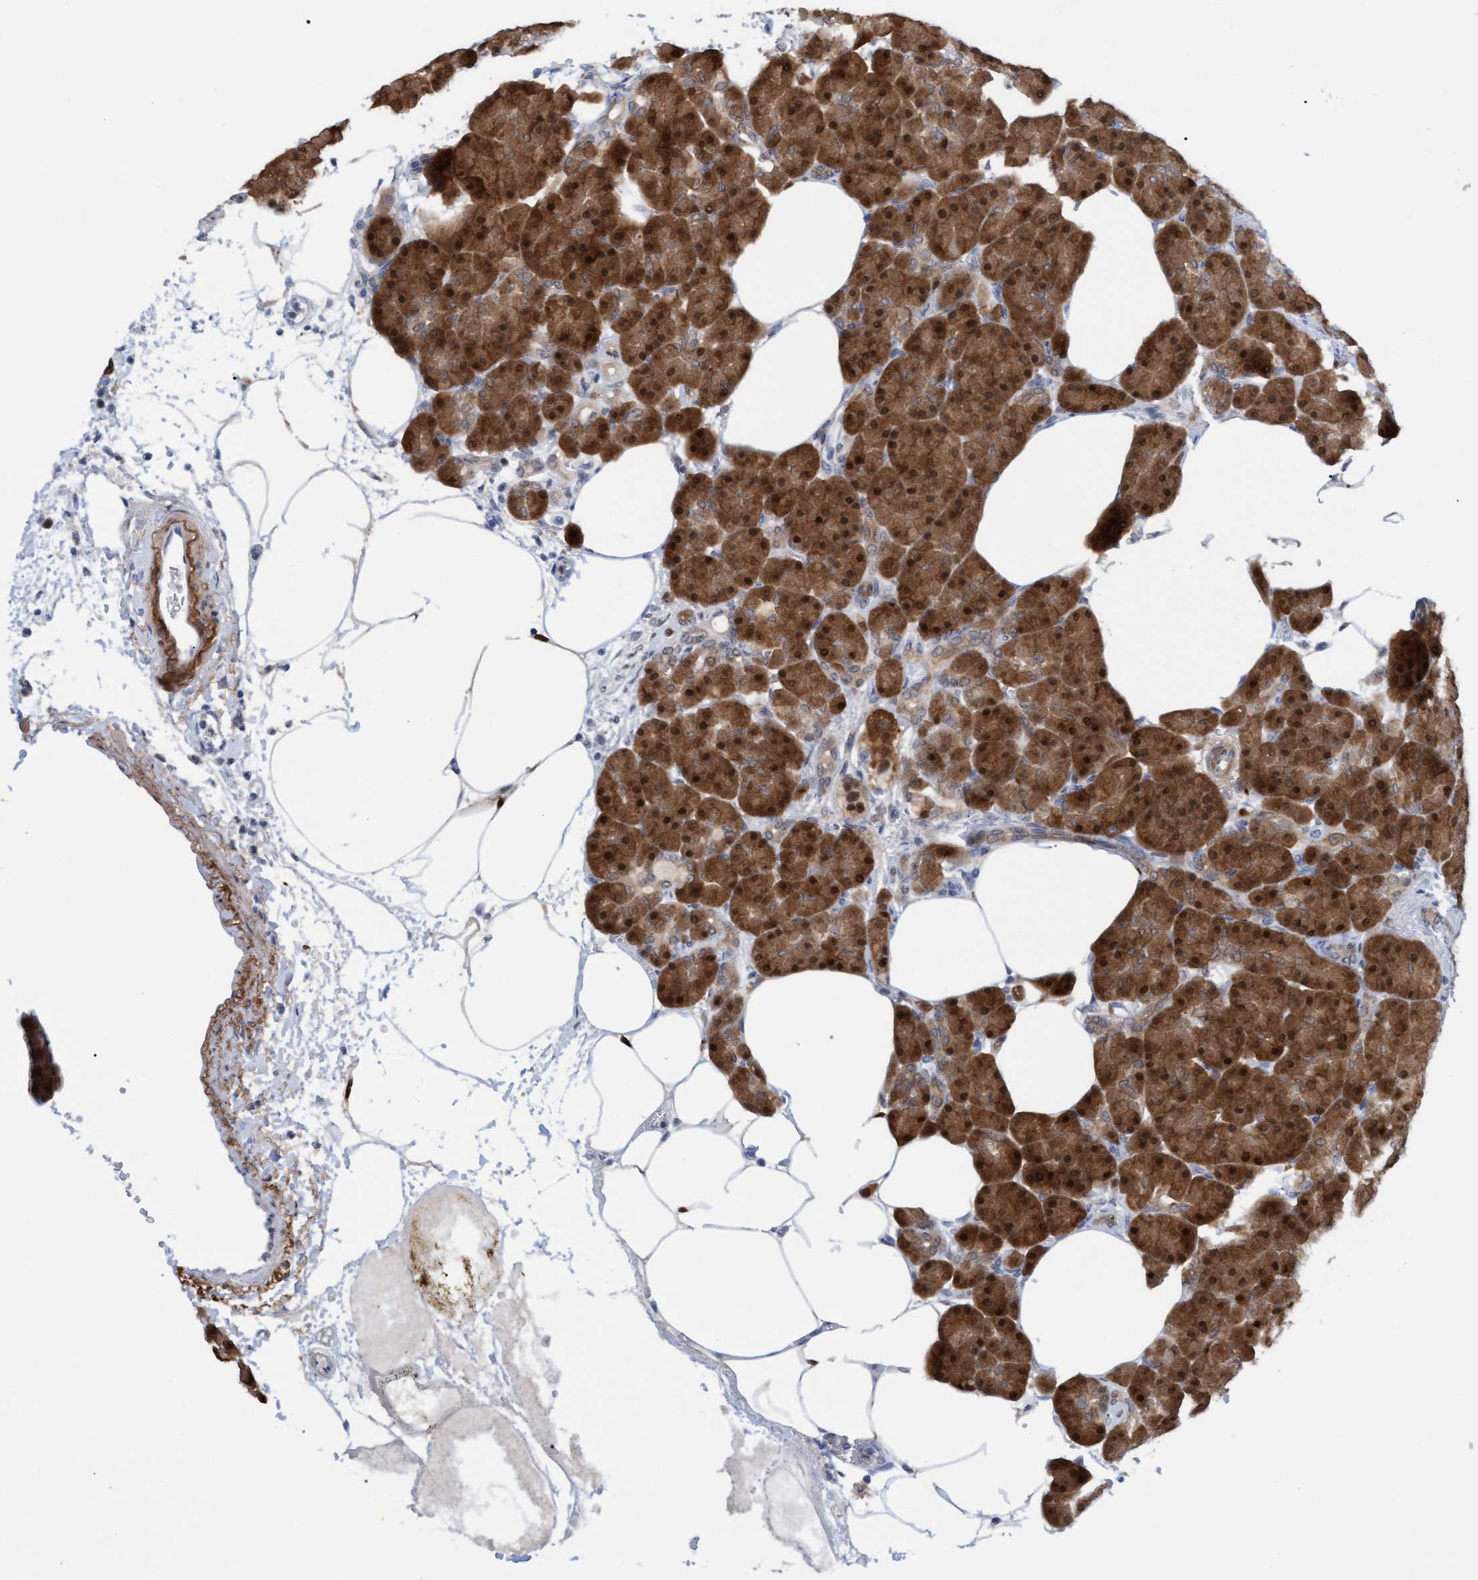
{"staining": {"intensity": "strong", "quantity": ">75%", "location": "cytoplasmic/membranous,nuclear"}, "tissue": "pancreas", "cell_type": "Exocrine glandular cells", "image_type": "normal", "snomed": [{"axis": "morphology", "description": "Normal tissue, NOS"}, {"axis": "topography", "description": "Pancreas"}], "caption": "DAB (3,3'-diaminobenzidine) immunohistochemical staining of unremarkable human pancreas shows strong cytoplasmic/membranous,nuclear protein staining in about >75% of exocrine glandular cells. (Stains: DAB (3,3'-diaminobenzidine) in brown, nuclei in blue, Microscopy: brightfield microscopy at high magnification).", "gene": "PINX1", "patient": {"sex": "female", "age": 70}}